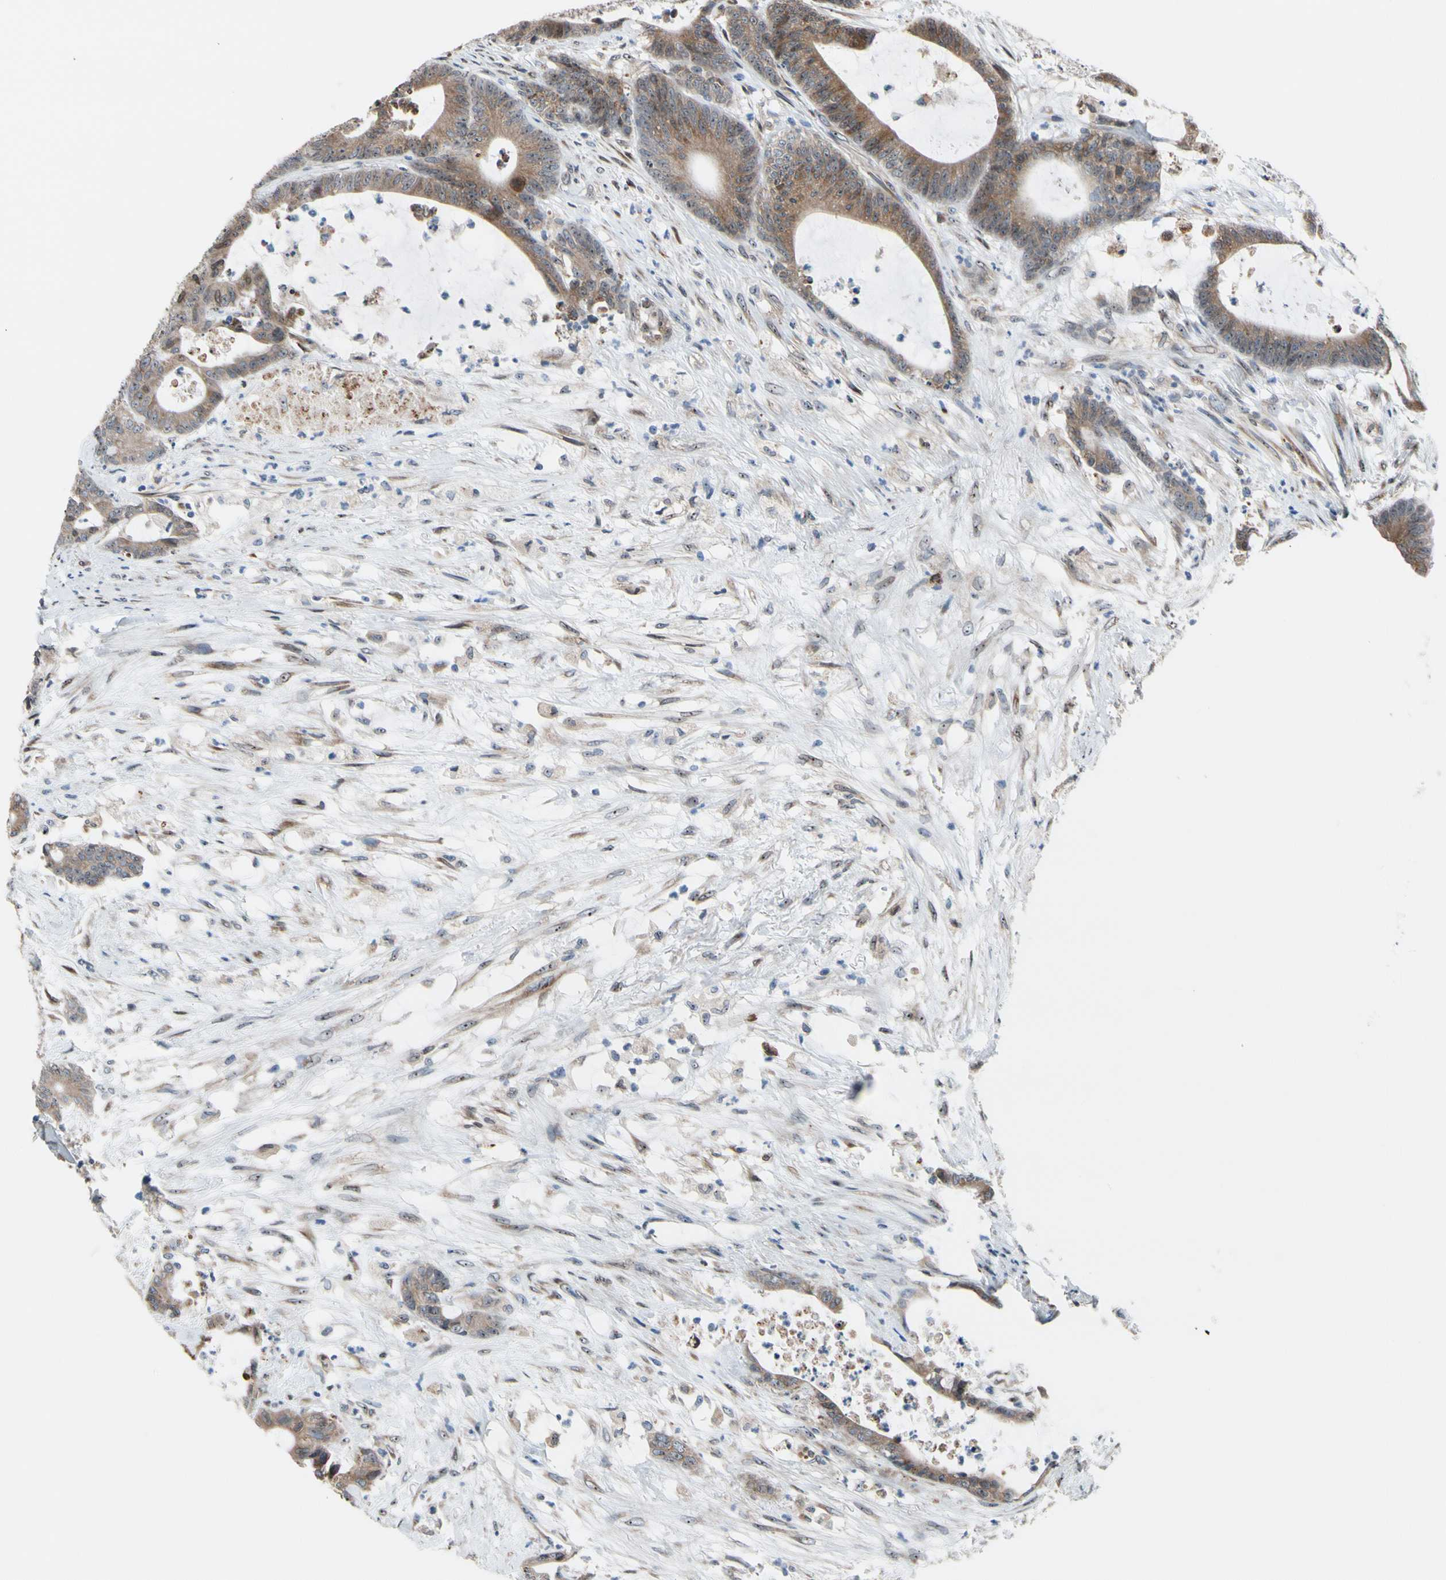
{"staining": {"intensity": "moderate", "quantity": ">75%", "location": "cytoplasmic/membranous"}, "tissue": "colorectal cancer", "cell_type": "Tumor cells", "image_type": "cancer", "snomed": [{"axis": "morphology", "description": "Adenocarcinoma, NOS"}, {"axis": "topography", "description": "Colon"}], "caption": "Colorectal adenocarcinoma stained with a protein marker displays moderate staining in tumor cells.", "gene": "TMED7", "patient": {"sex": "female", "age": 84}}